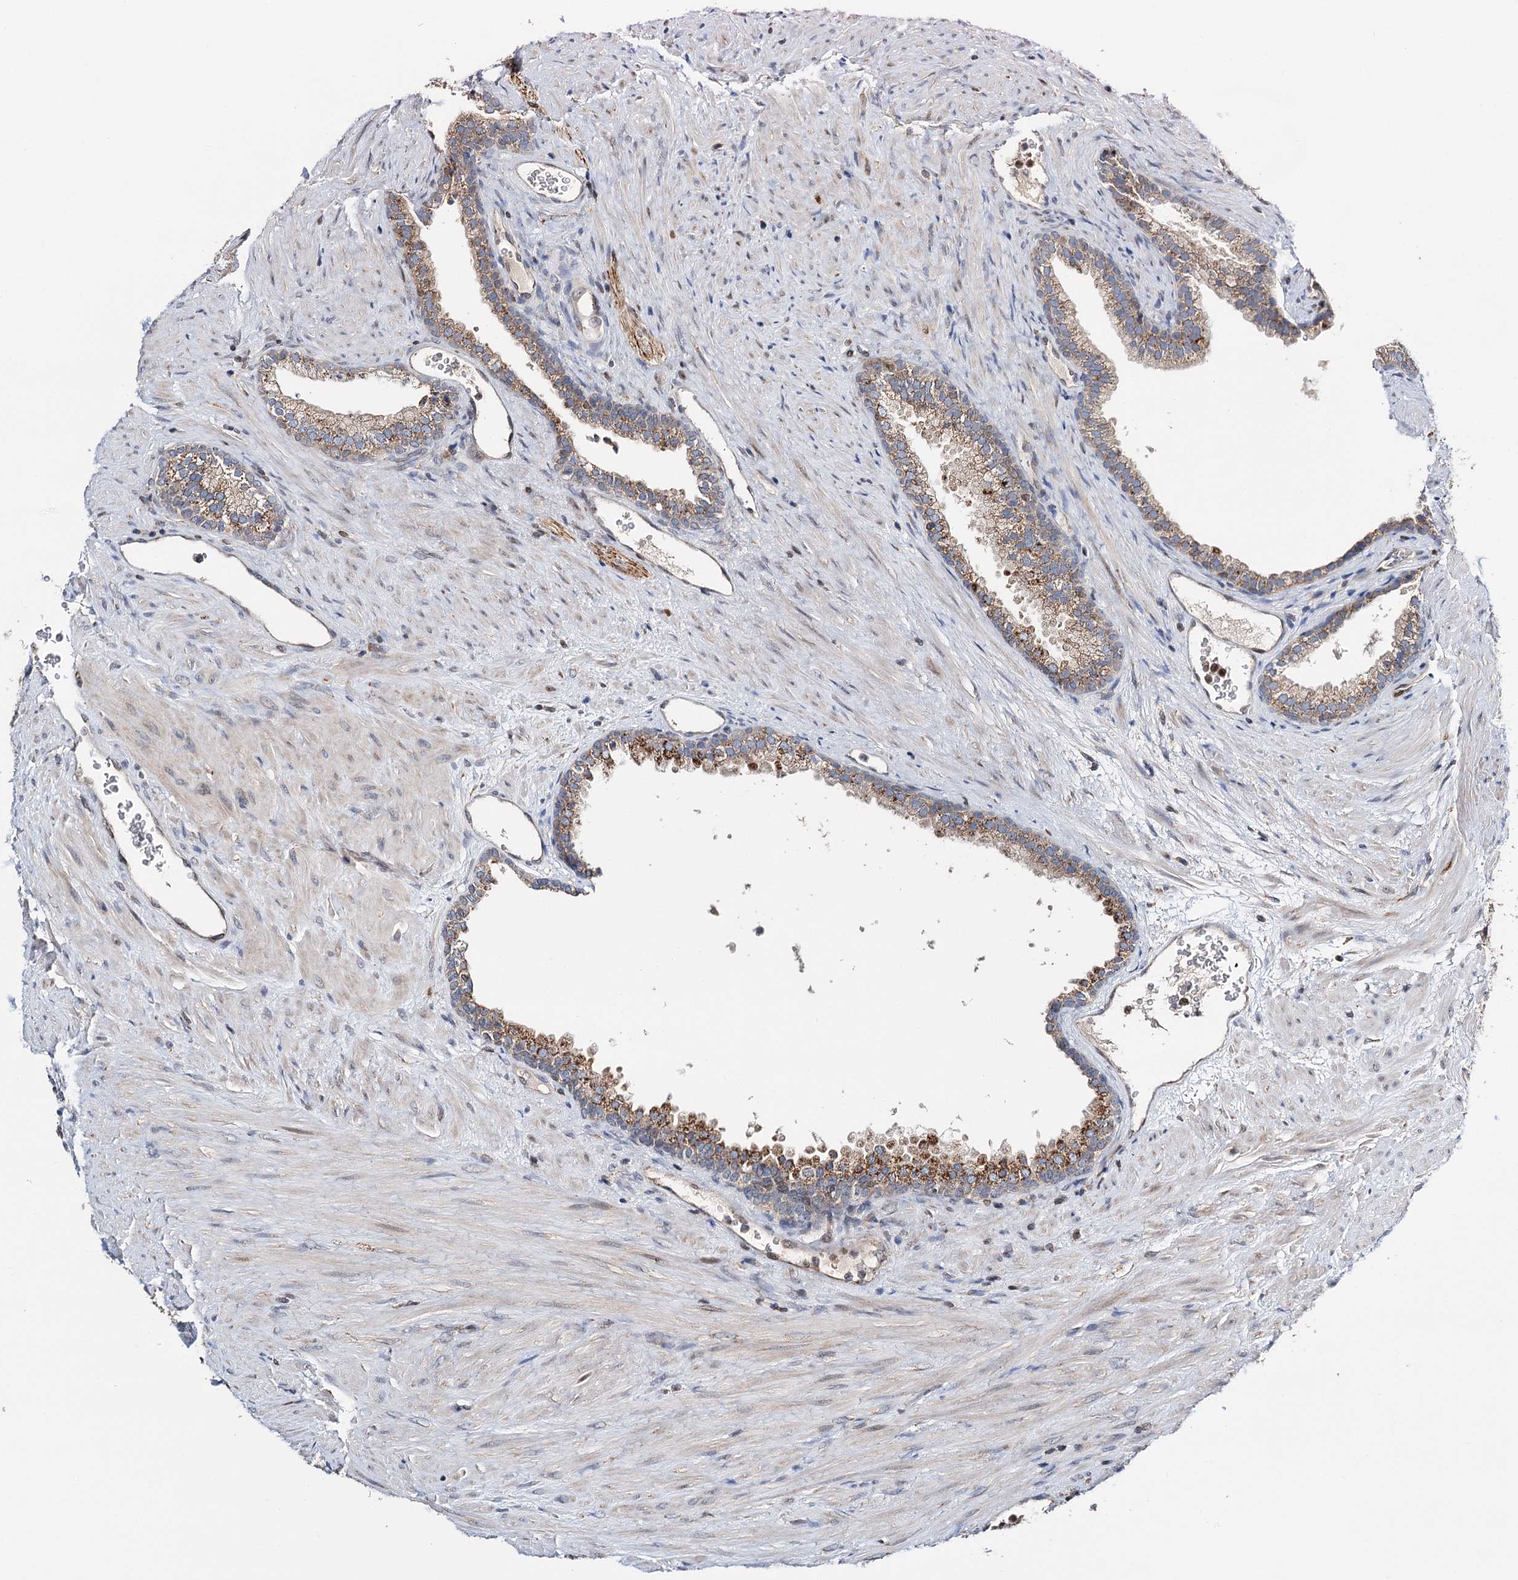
{"staining": {"intensity": "moderate", "quantity": ">75%", "location": "cytoplasmic/membranous"}, "tissue": "prostate", "cell_type": "Glandular cells", "image_type": "normal", "snomed": [{"axis": "morphology", "description": "Normal tissue, NOS"}, {"axis": "topography", "description": "Prostate"}], "caption": "High-power microscopy captured an immunohistochemistry photomicrograph of benign prostate, revealing moderate cytoplasmic/membranous expression in approximately >75% of glandular cells.", "gene": "CFAP46", "patient": {"sex": "male", "age": 76}}